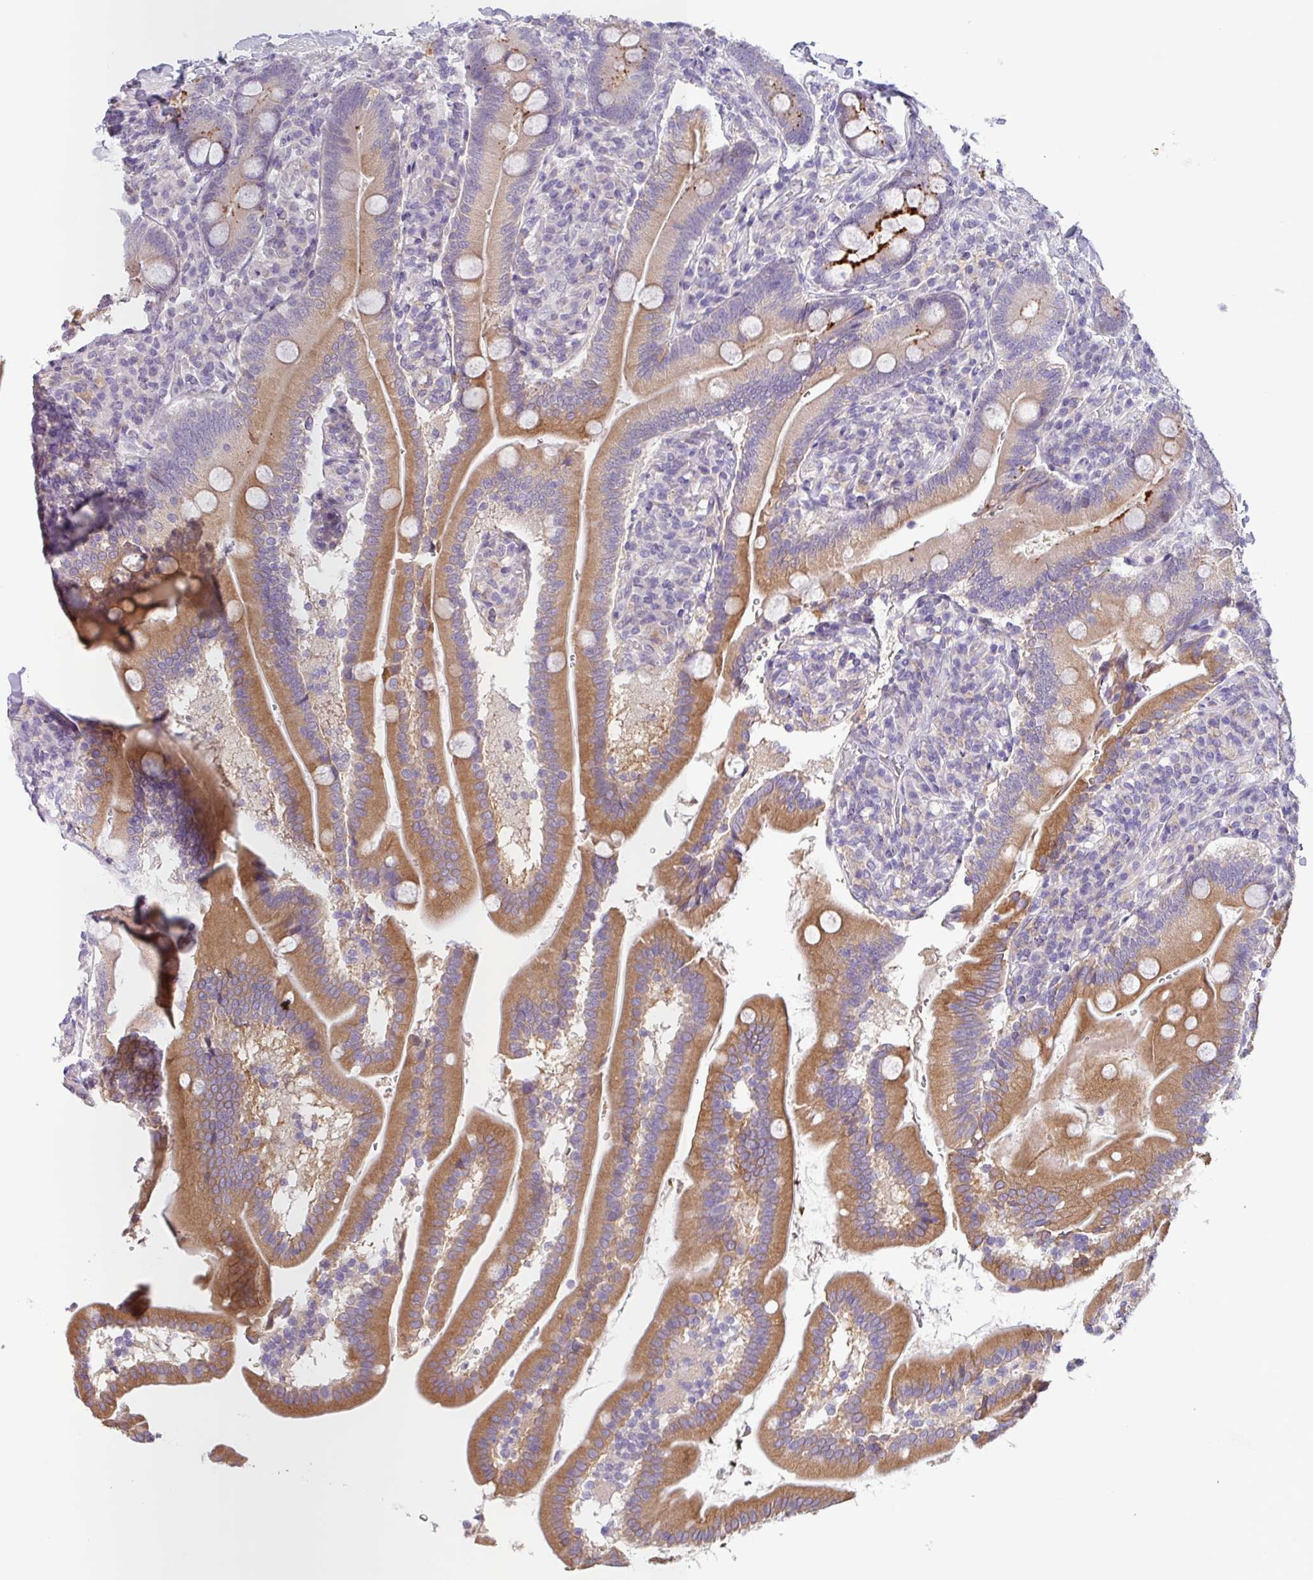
{"staining": {"intensity": "moderate", "quantity": ">75%", "location": "cytoplasmic/membranous"}, "tissue": "duodenum", "cell_type": "Glandular cells", "image_type": "normal", "snomed": [{"axis": "morphology", "description": "Normal tissue, NOS"}, {"axis": "topography", "description": "Duodenum"}], "caption": "A medium amount of moderate cytoplasmic/membranous expression is seen in about >75% of glandular cells in normal duodenum.", "gene": "SFTPB", "patient": {"sex": "female", "age": 67}}